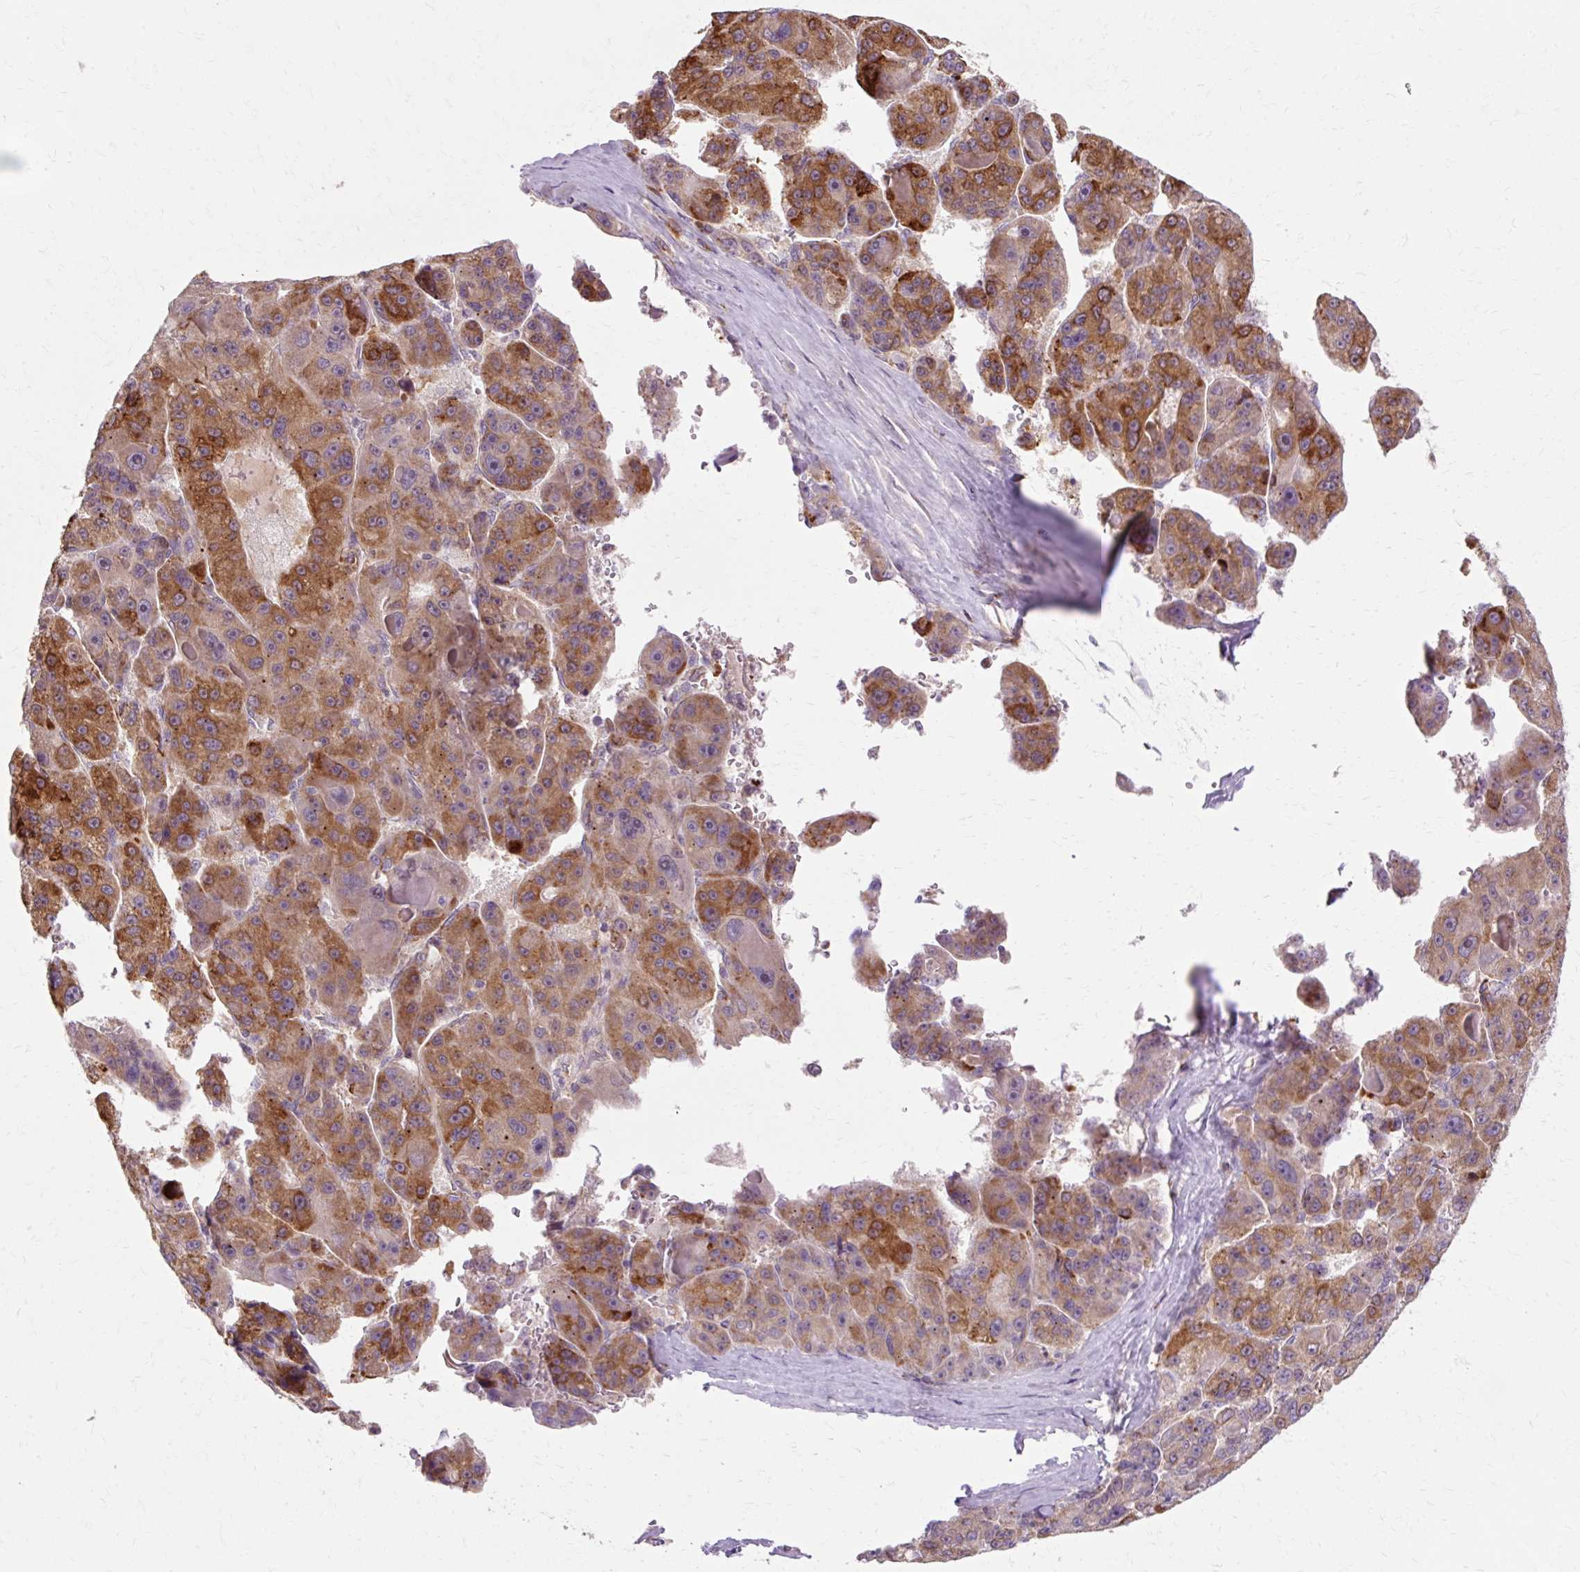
{"staining": {"intensity": "strong", "quantity": ">75%", "location": "cytoplasmic/membranous"}, "tissue": "liver cancer", "cell_type": "Tumor cells", "image_type": "cancer", "snomed": [{"axis": "morphology", "description": "Carcinoma, Hepatocellular, NOS"}, {"axis": "topography", "description": "Liver"}], "caption": "Immunohistochemical staining of human hepatocellular carcinoma (liver) exhibits high levels of strong cytoplasmic/membranous positivity in about >75% of tumor cells. The protein is stained brown, and the nuclei are stained in blue (DAB (3,3'-diaminobenzidine) IHC with brightfield microscopy, high magnification).", "gene": "GEMIN2", "patient": {"sex": "male", "age": 76}}